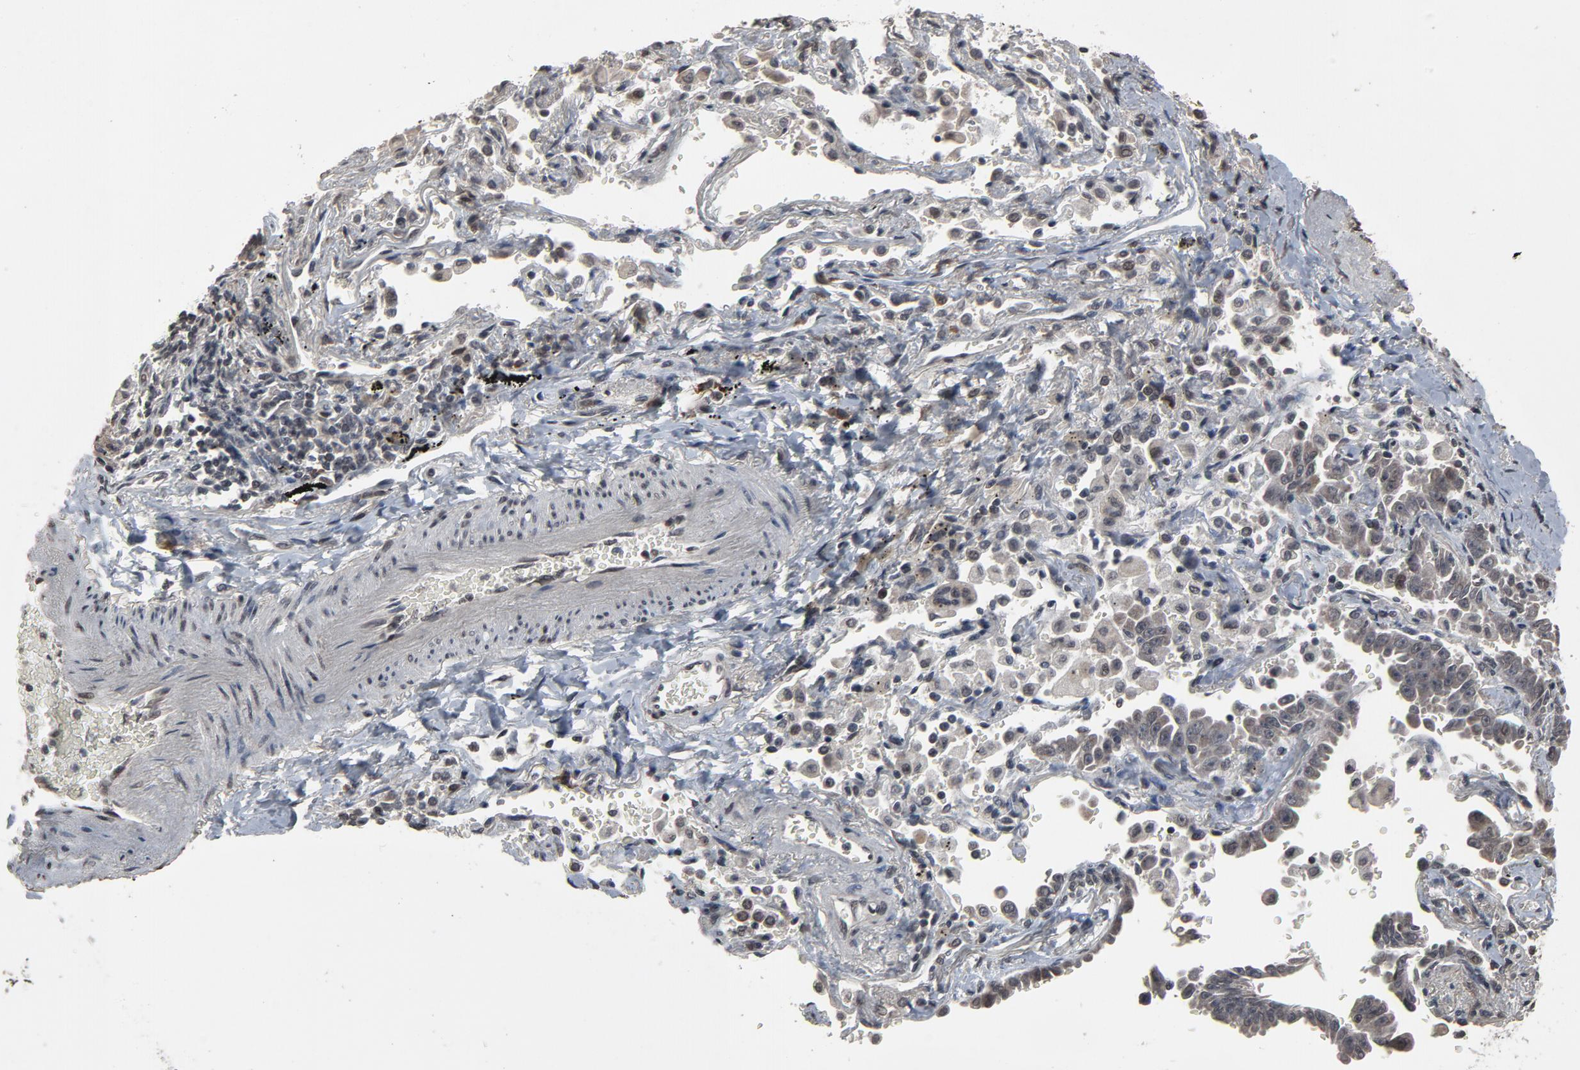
{"staining": {"intensity": "weak", "quantity": ">75%", "location": "cytoplasmic/membranous,nuclear"}, "tissue": "lung cancer", "cell_type": "Tumor cells", "image_type": "cancer", "snomed": [{"axis": "morphology", "description": "Adenocarcinoma, NOS"}, {"axis": "topography", "description": "Lung"}], "caption": "Adenocarcinoma (lung) was stained to show a protein in brown. There is low levels of weak cytoplasmic/membranous and nuclear staining in approximately >75% of tumor cells. Using DAB (3,3'-diaminobenzidine) (brown) and hematoxylin (blue) stains, captured at high magnification using brightfield microscopy.", "gene": "POM121", "patient": {"sex": "female", "age": 64}}